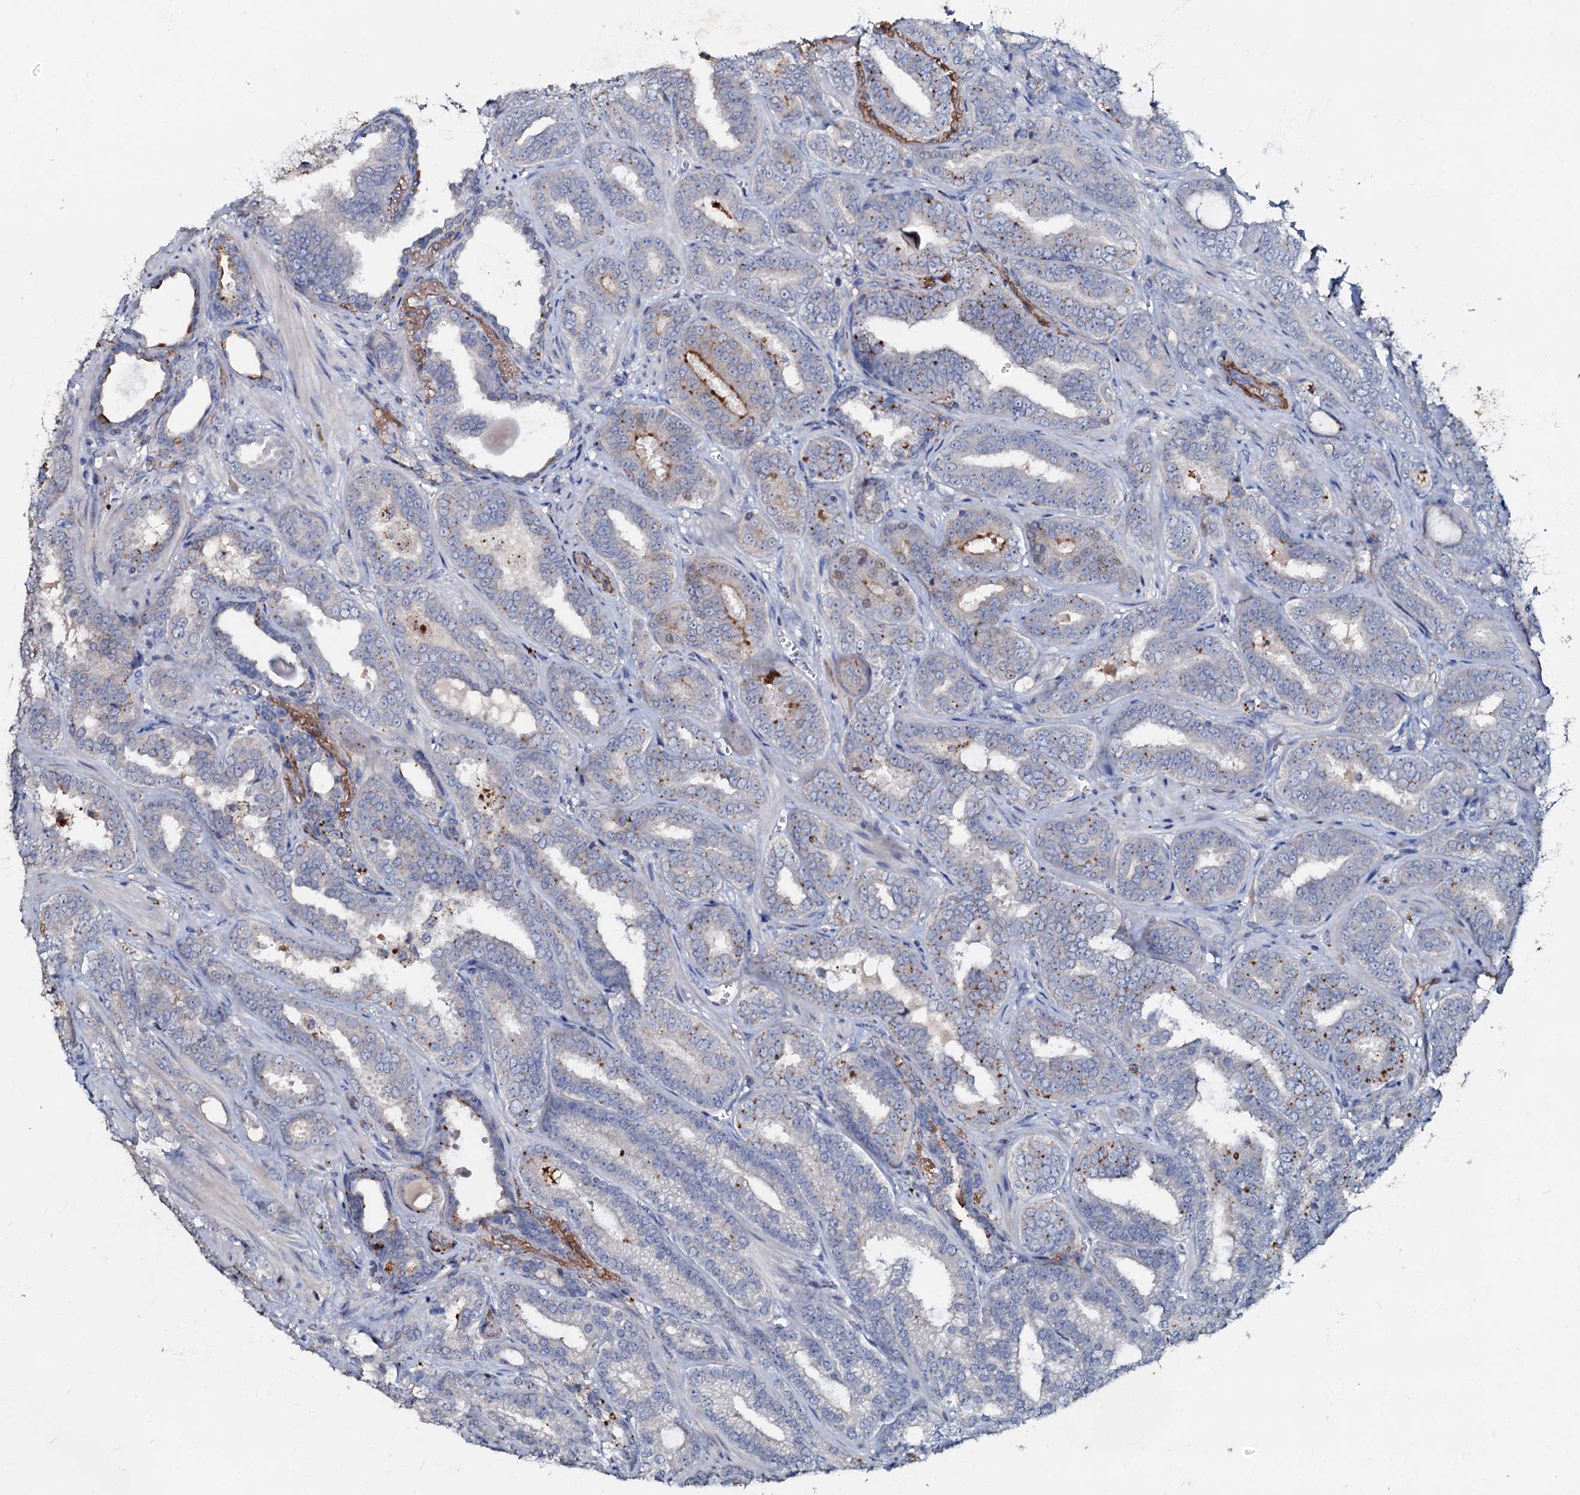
{"staining": {"intensity": "moderate", "quantity": "<25%", "location": "cytoplasmic/membranous"}, "tissue": "prostate cancer", "cell_type": "Tumor cells", "image_type": "cancer", "snomed": [{"axis": "morphology", "description": "Adenocarcinoma, High grade"}, {"axis": "topography", "description": "Prostate and seminal vesicle, NOS"}], "caption": "This image shows immunohistochemistry staining of human prostate cancer, with low moderate cytoplasmic/membranous expression in approximately <25% of tumor cells.", "gene": "MANSC4", "patient": {"sex": "male", "age": 67}}